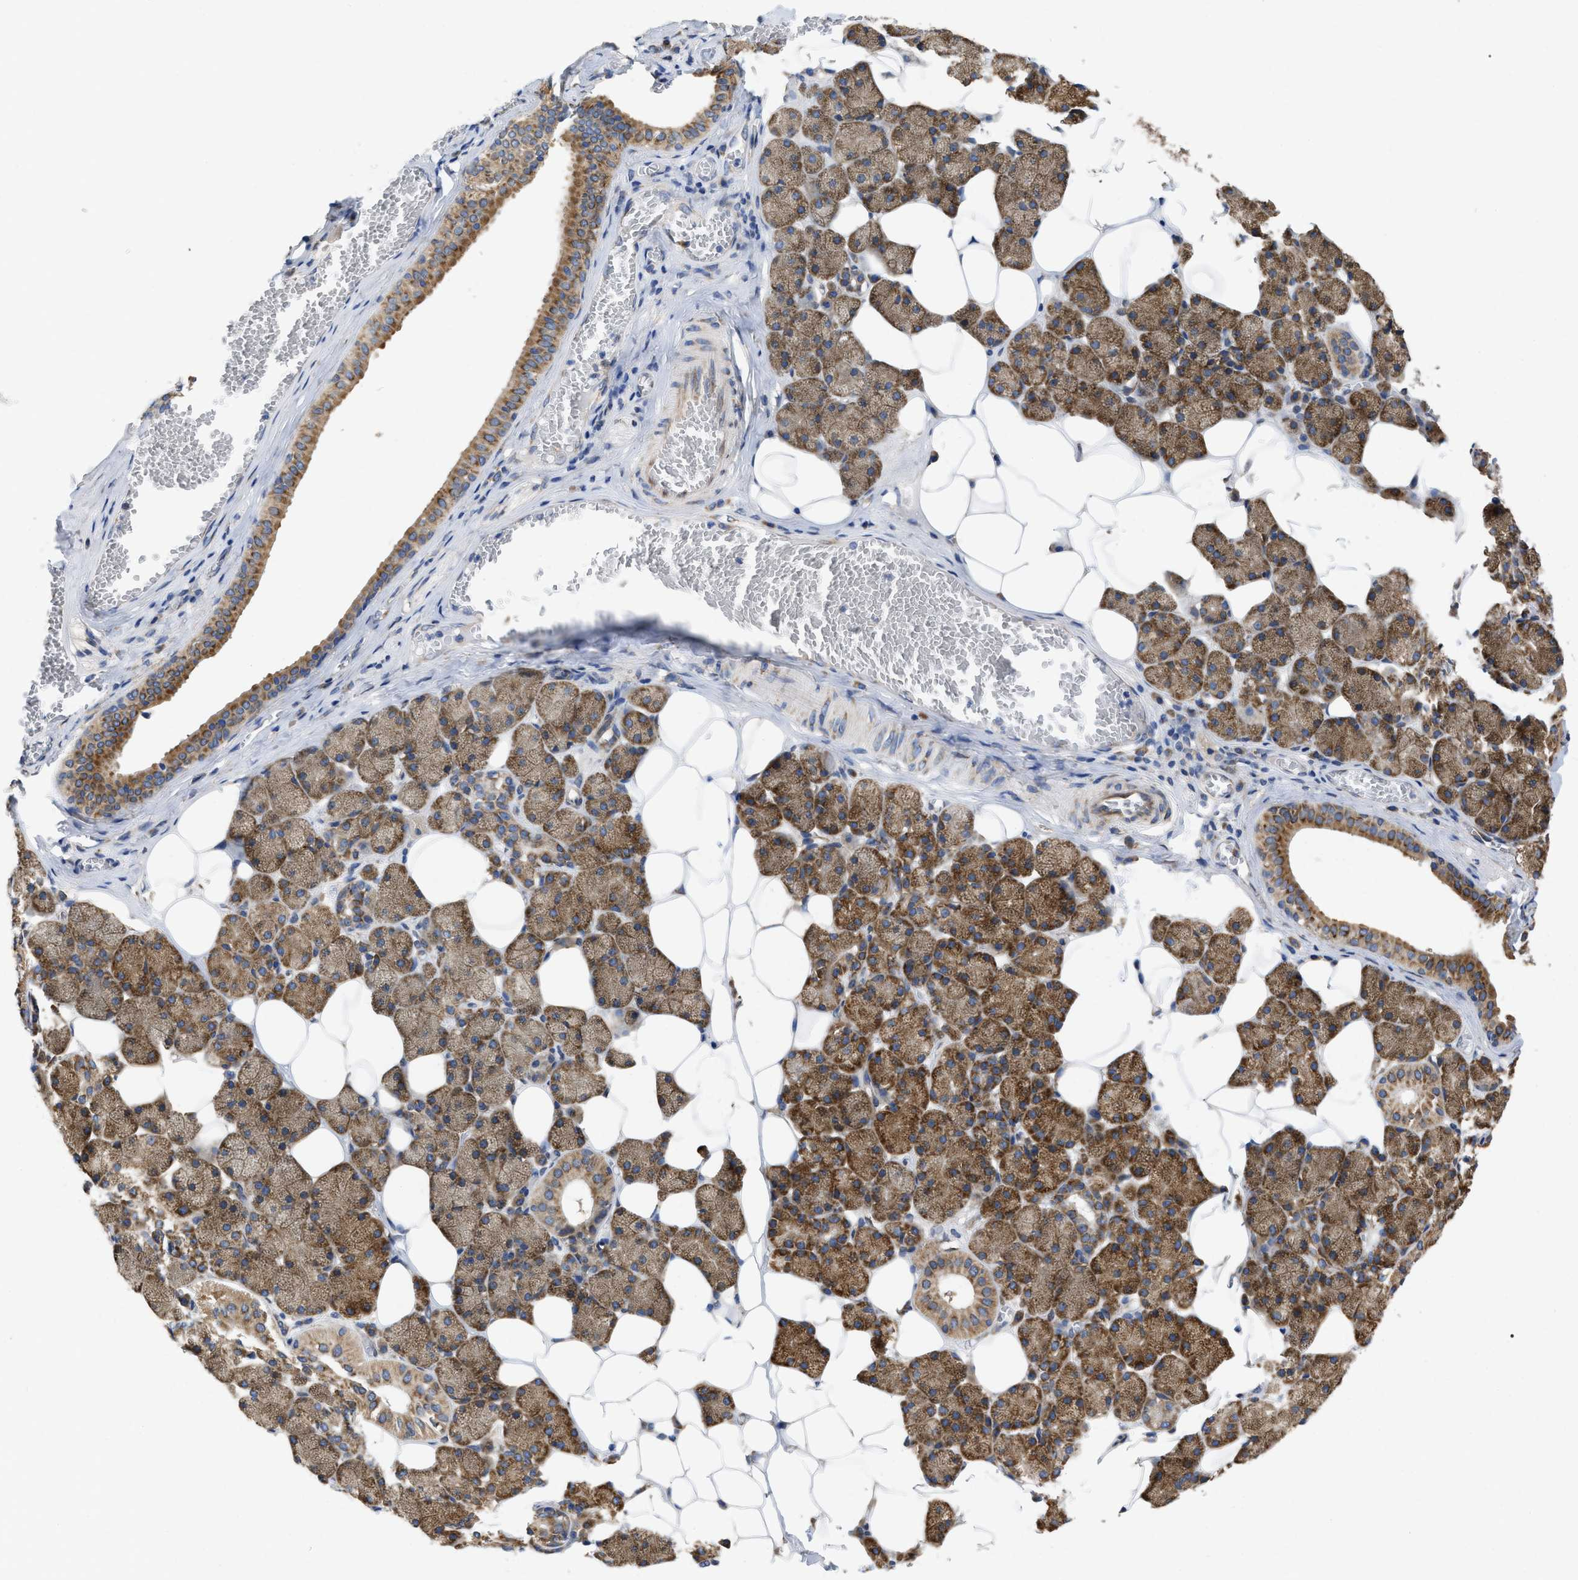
{"staining": {"intensity": "moderate", "quantity": ">75%", "location": "cytoplasmic/membranous"}, "tissue": "salivary gland", "cell_type": "Glandular cells", "image_type": "normal", "snomed": [{"axis": "morphology", "description": "Normal tissue, NOS"}, {"axis": "topography", "description": "Salivary gland"}], "caption": "An immunohistochemistry image of unremarkable tissue is shown. Protein staining in brown highlights moderate cytoplasmic/membranous positivity in salivary gland within glandular cells. Using DAB (brown) and hematoxylin (blue) stains, captured at high magnification using brightfield microscopy.", "gene": "FAM120A", "patient": {"sex": "female", "age": 33}}